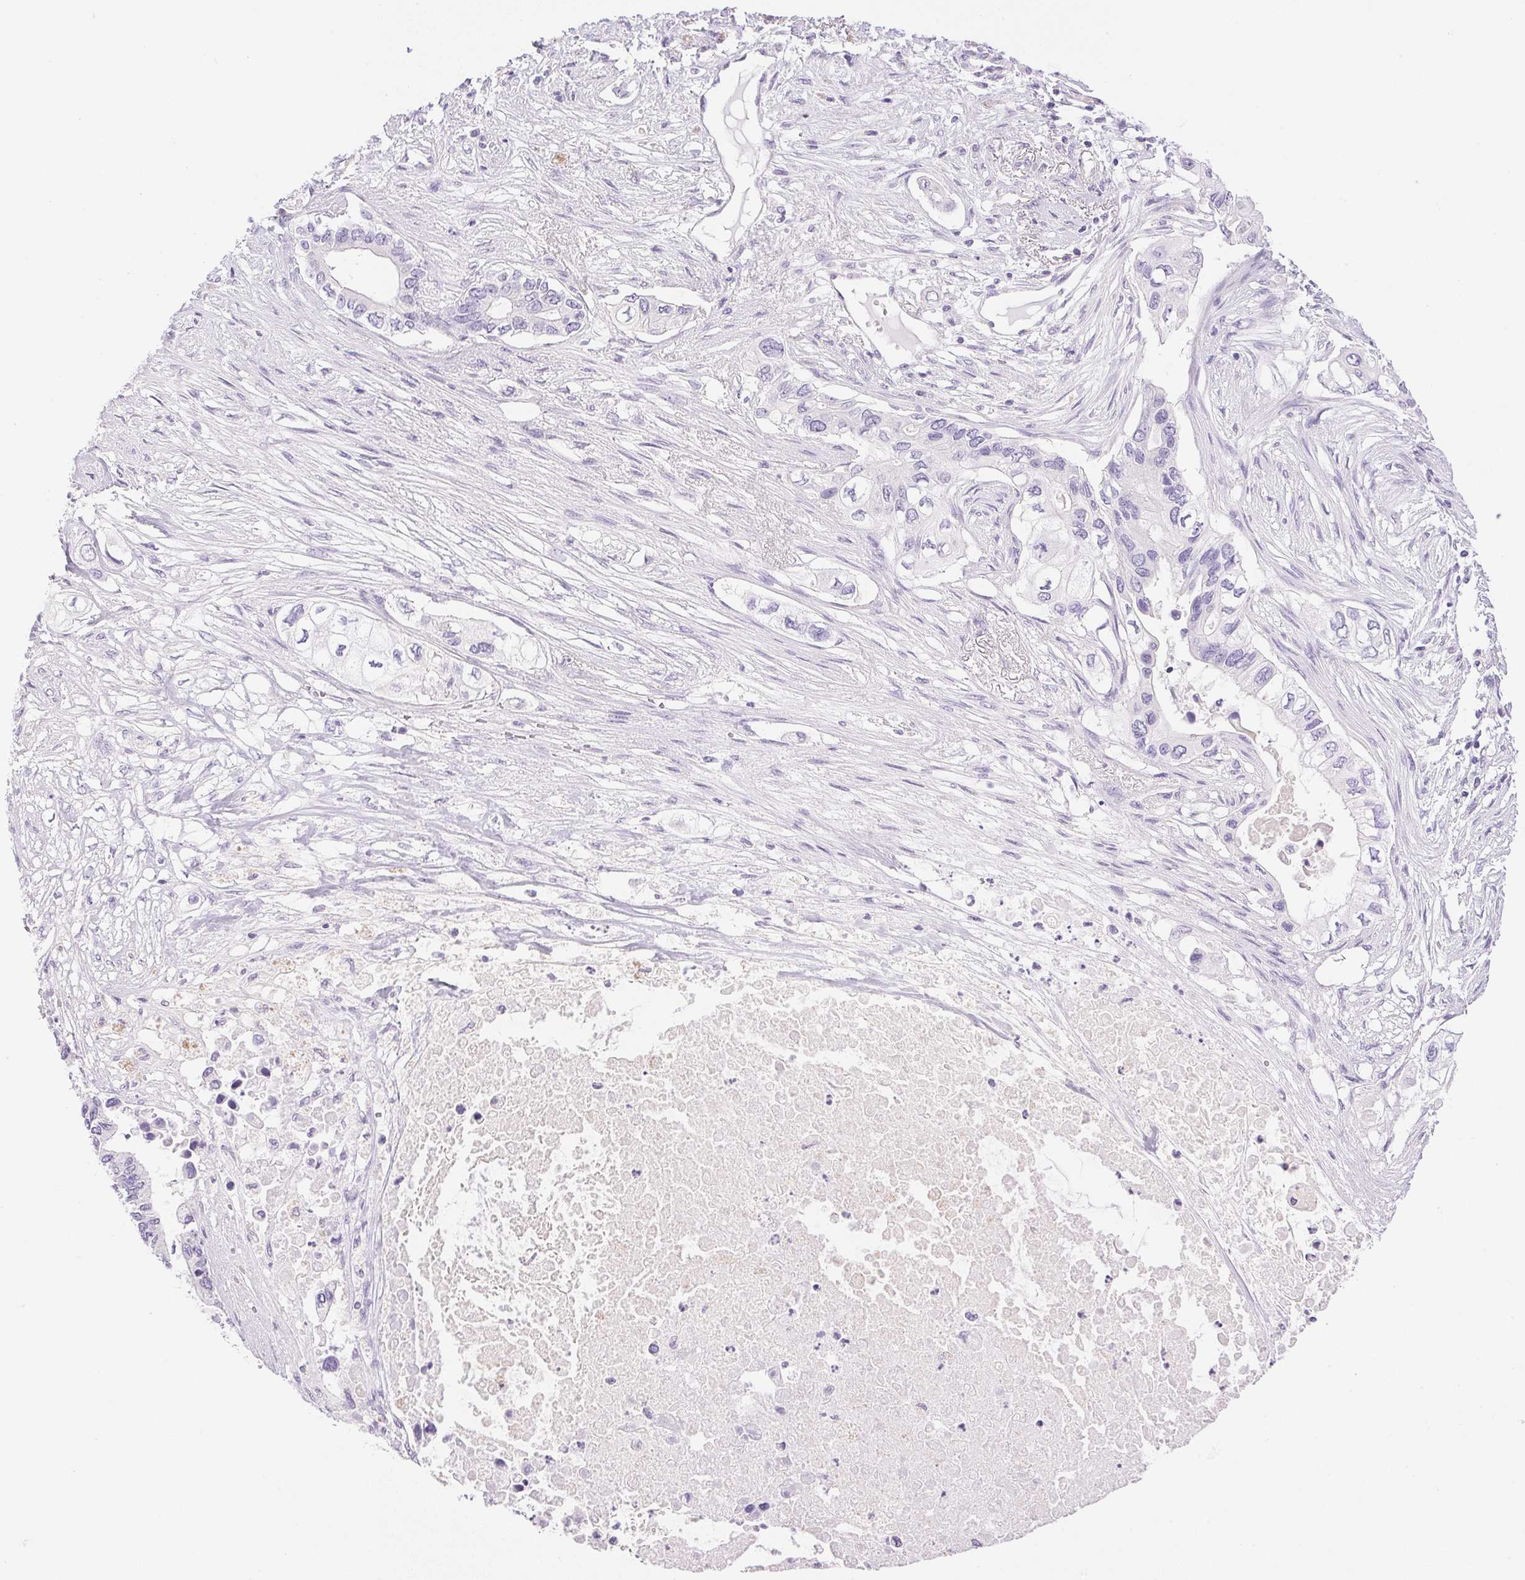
{"staining": {"intensity": "negative", "quantity": "none", "location": "none"}, "tissue": "pancreatic cancer", "cell_type": "Tumor cells", "image_type": "cancer", "snomed": [{"axis": "morphology", "description": "Adenocarcinoma, NOS"}, {"axis": "topography", "description": "Pancreas"}], "caption": "A histopathology image of pancreatic cancer stained for a protein demonstrates no brown staining in tumor cells.", "gene": "ATP6V0A4", "patient": {"sex": "female", "age": 63}}